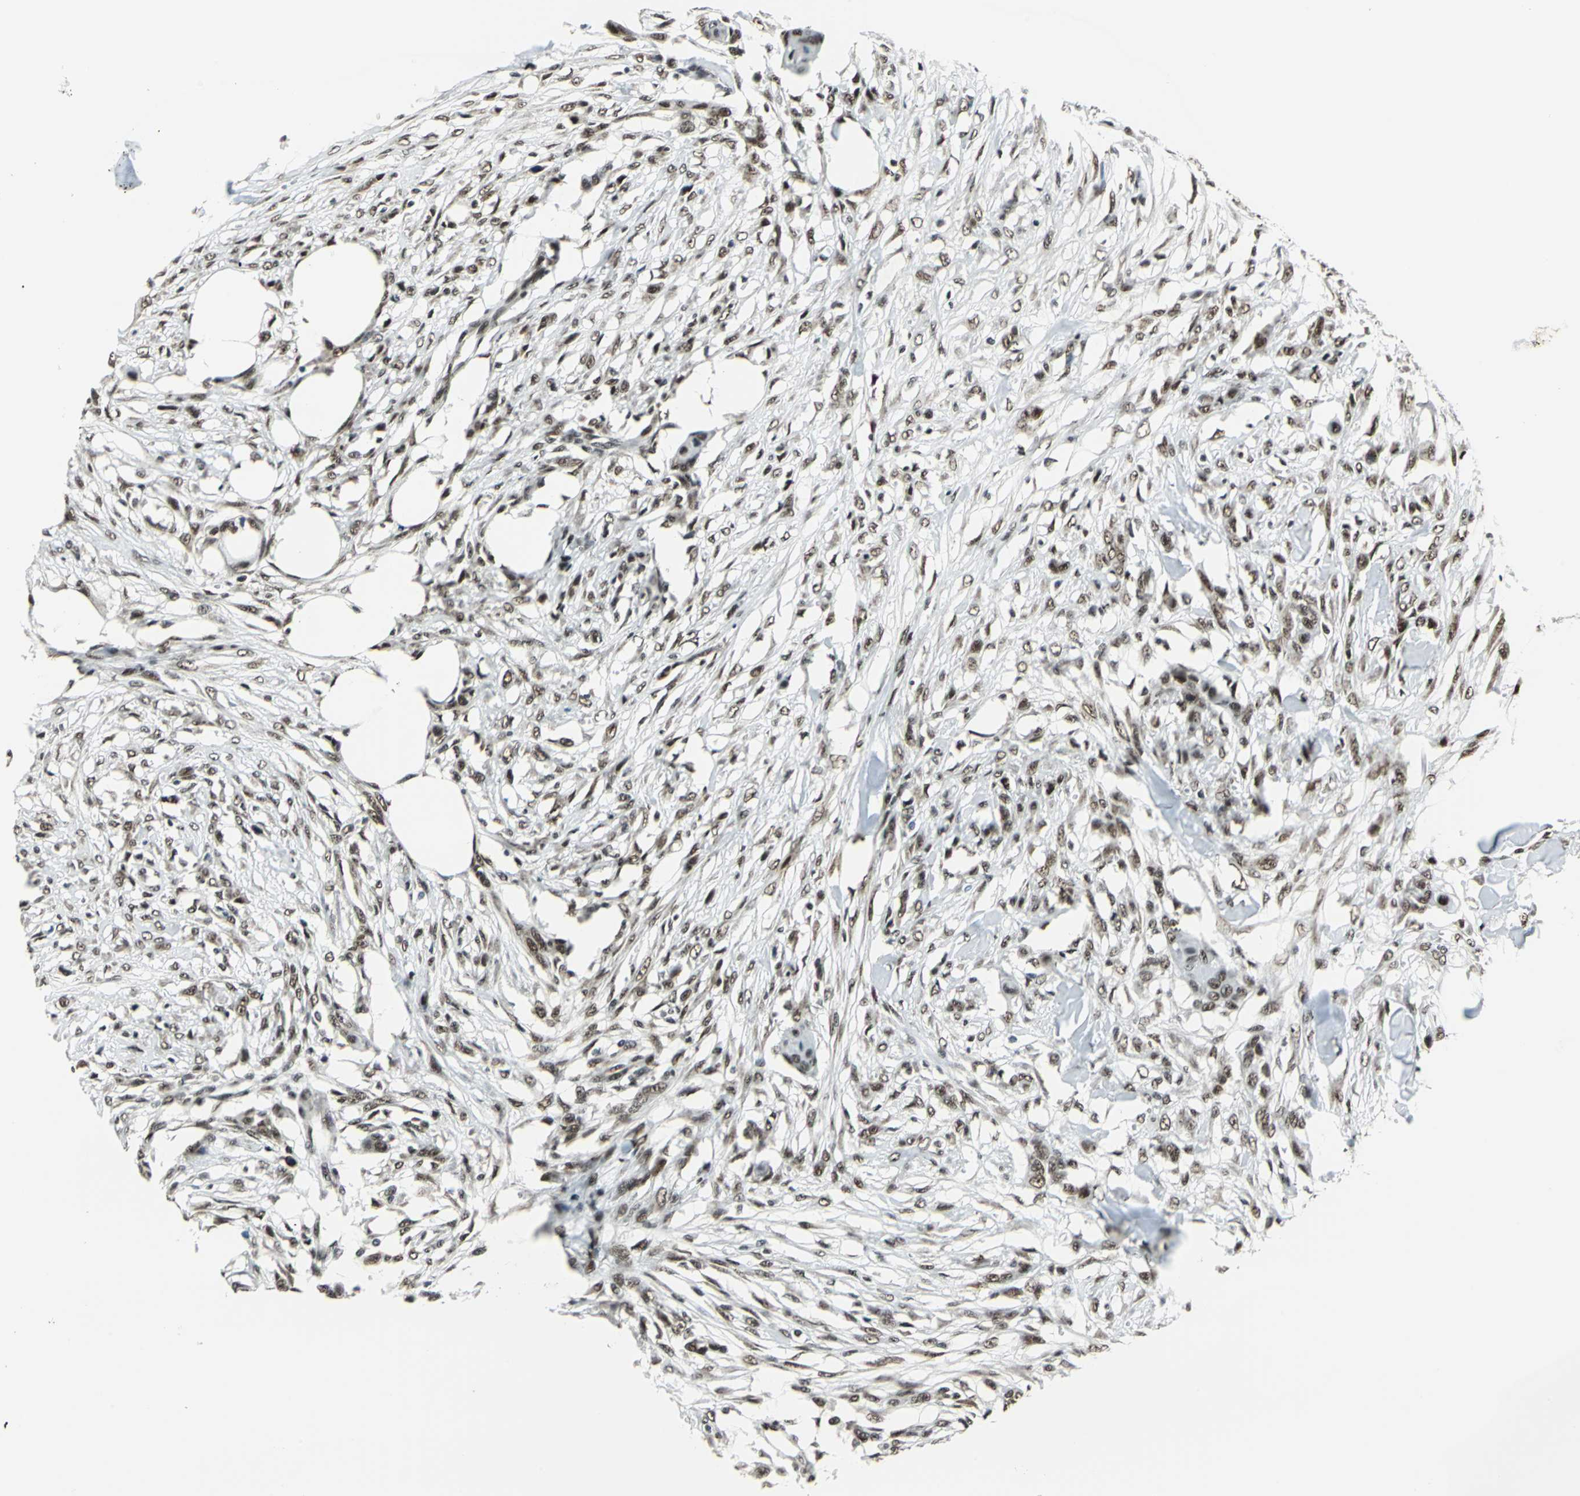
{"staining": {"intensity": "weak", "quantity": ">75%", "location": "nuclear"}, "tissue": "skin cancer", "cell_type": "Tumor cells", "image_type": "cancer", "snomed": [{"axis": "morphology", "description": "Normal tissue, NOS"}, {"axis": "morphology", "description": "Squamous cell carcinoma, NOS"}, {"axis": "topography", "description": "Skin"}], "caption": "Immunohistochemical staining of human skin cancer (squamous cell carcinoma) reveals low levels of weak nuclear protein positivity in approximately >75% of tumor cells. The protein is shown in brown color, while the nuclei are stained blue.", "gene": "BCLAF1", "patient": {"sex": "female", "age": 59}}